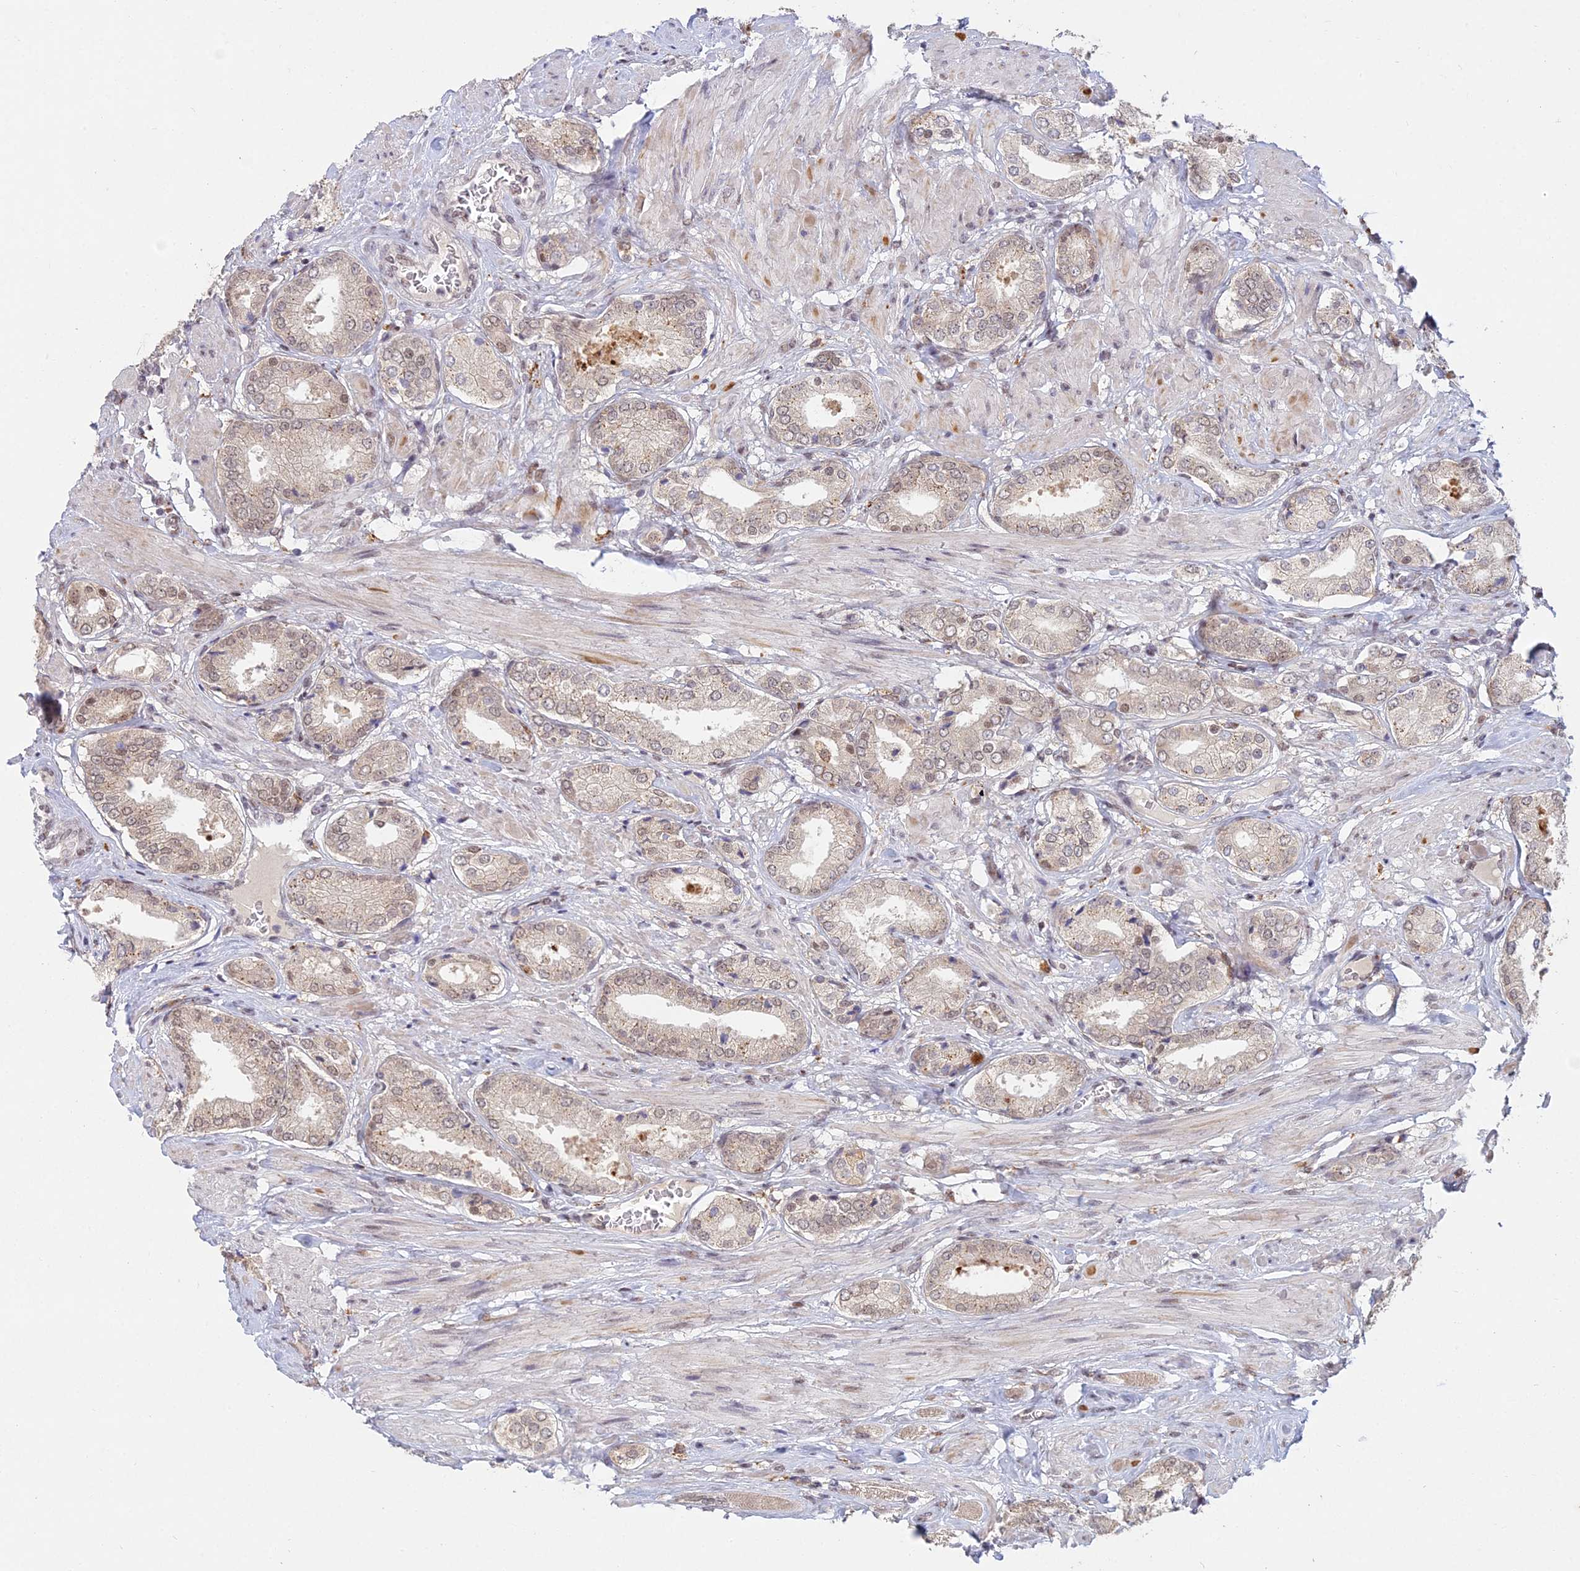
{"staining": {"intensity": "weak", "quantity": ">75%", "location": "nuclear"}, "tissue": "prostate cancer", "cell_type": "Tumor cells", "image_type": "cancer", "snomed": [{"axis": "morphology", "description": "Adenocarcinoma, High grade"}, {"axis": "topography", "description": "Prostate and seminal vesicle, NOS"}], "caption": "Tumor cells exhibit low levels of weak nuclear expression in approximately >75% of cells in prostate cancer (high-grade adenocarcinoma).", "gene": "ABHD17A", "patient": {"sex": "male", "age": 64}}